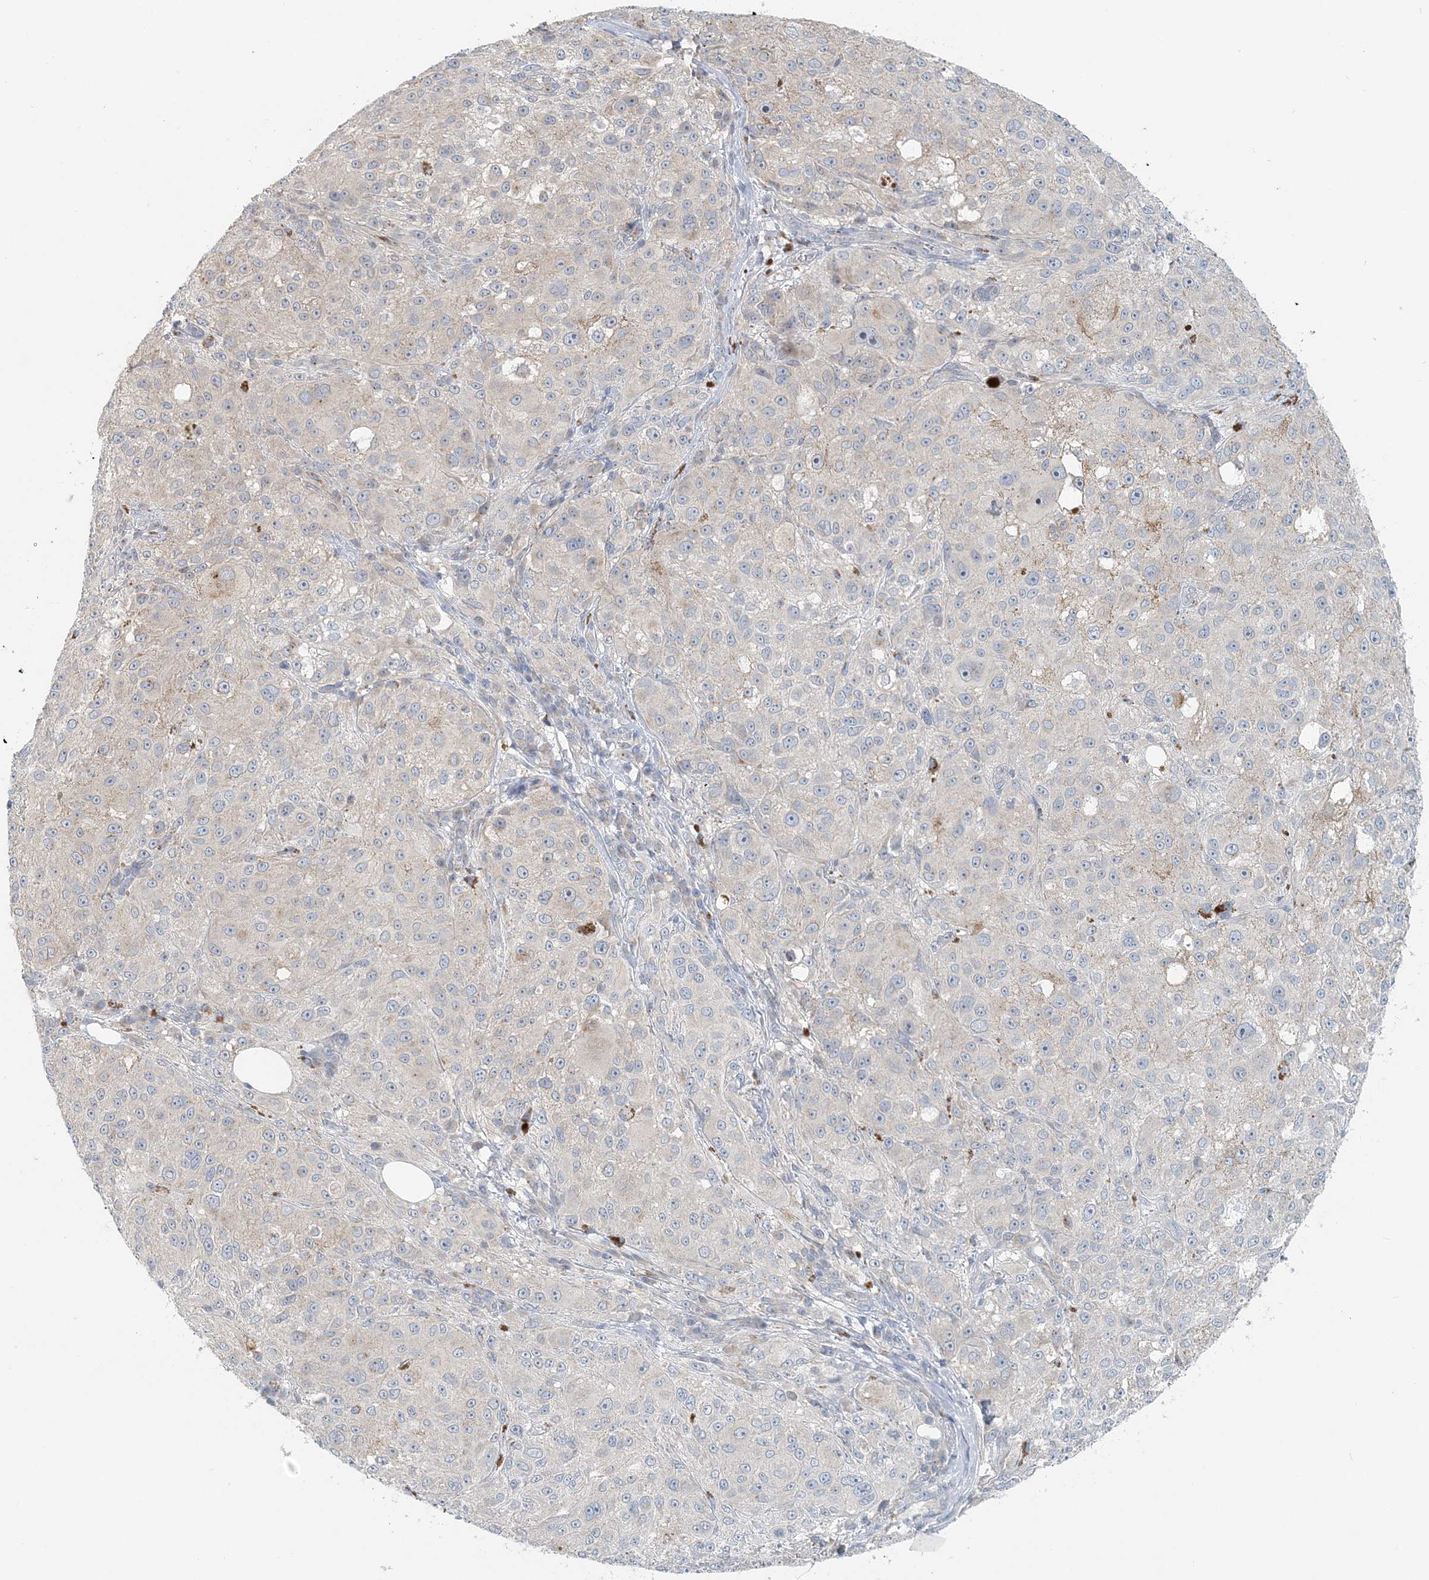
{"staining": {"intensity": "negative", "quantity": "none", "location": "none"}, "tissue": "melanoma", "cell_type": "Tumor cells", "image_type": "cancer", "snomed": [{"axis": "morphology", "description": "Necrosis, NOS"}, {"axis": "morphology", "description": "Malignant melanoma, NOS"}, {"axis": "topography", "description": "Skin"}], "caption": "Melanoma was stained to show a protein in brown. There is no significant expression in tumor cells.", "gene": "NAA11", "patient": {"sex": "female", "age": 87}}